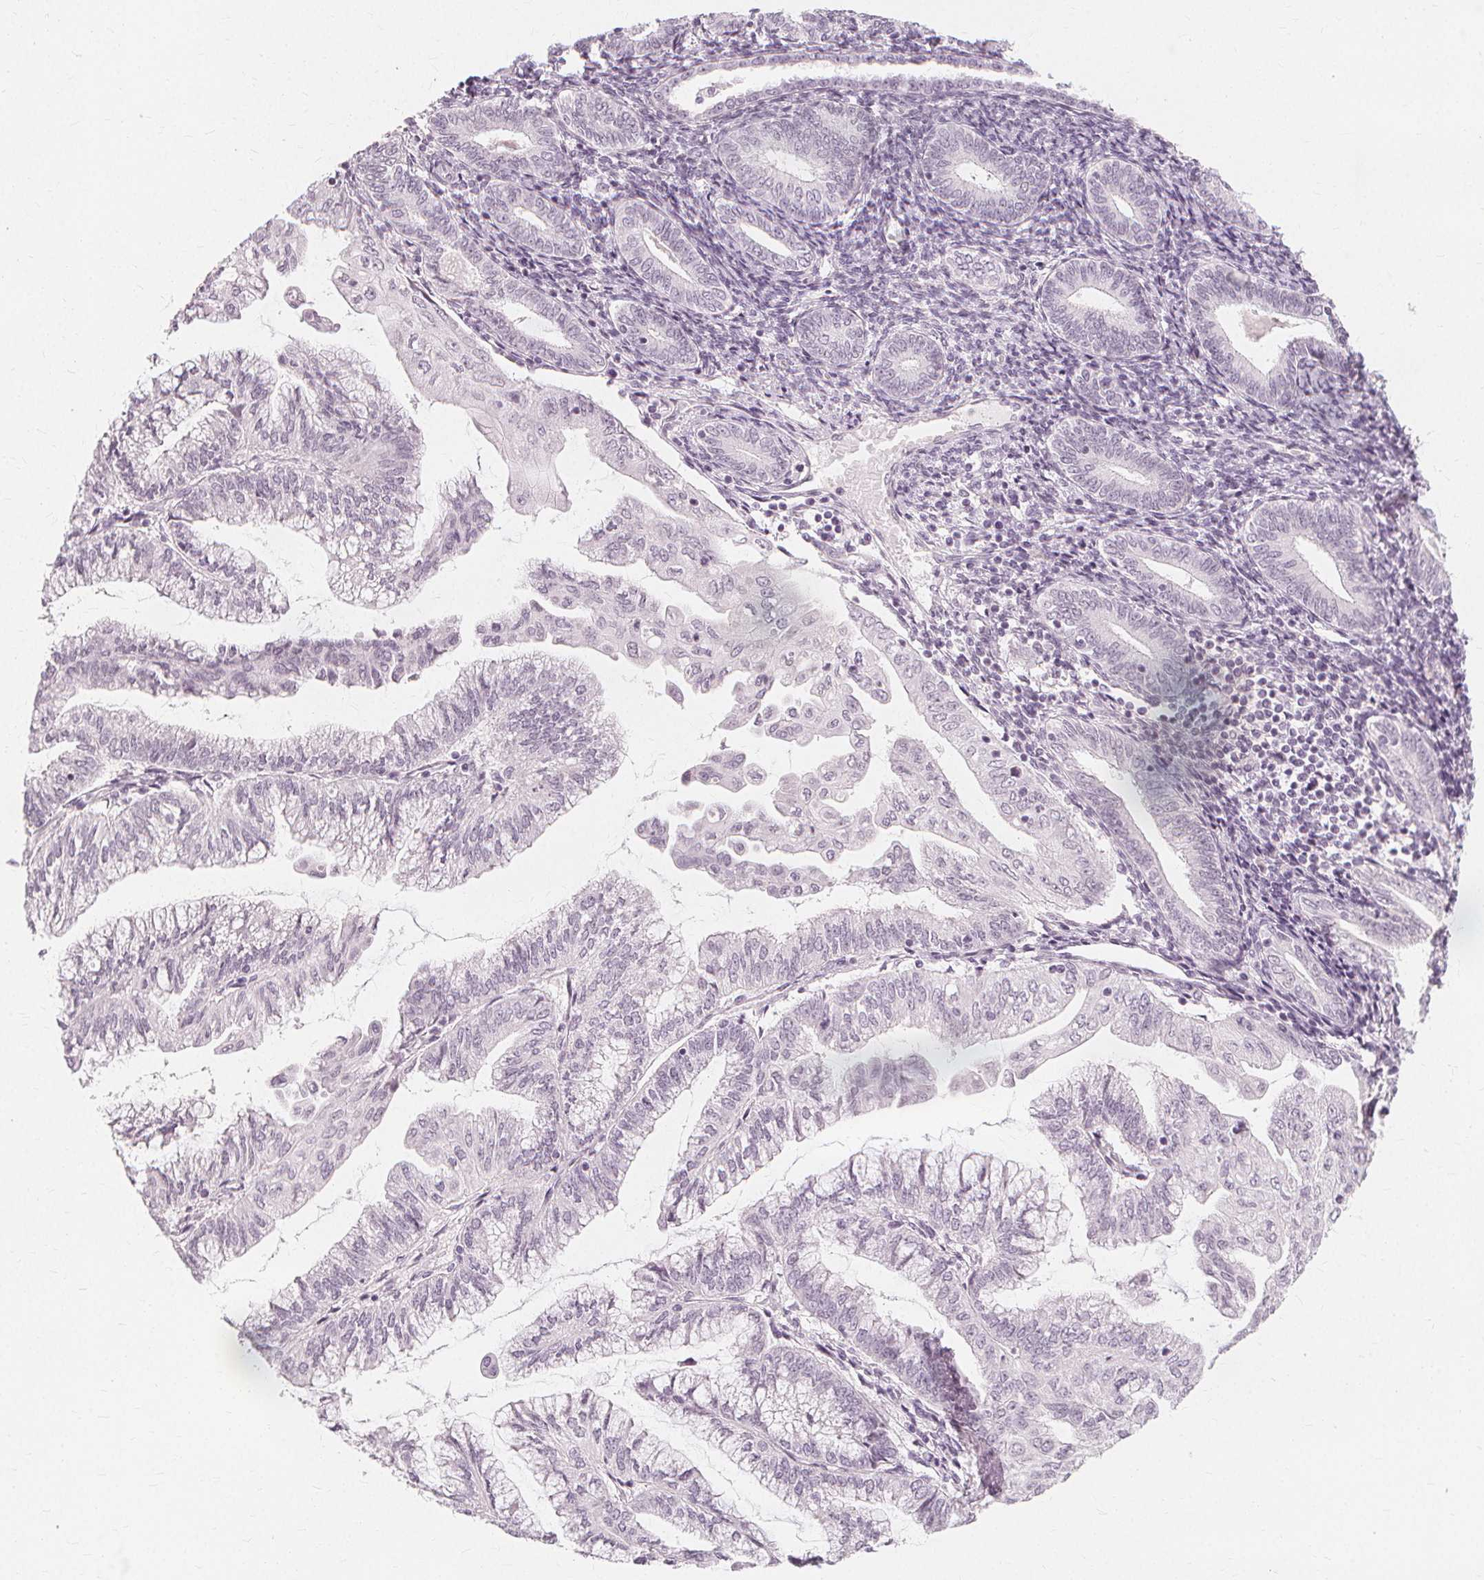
{"staining": {"intensity": "negative", "quantity": "none", "location": "none"}, "tissue": "endometrial cancer", "cell_type": "Tumor cells", "image_type": "cancer", "snomed": [{"axis": "morphology", "description": "Adenocarcinoma, NOS"}, {"axis": "topography", "description": "Endometrium"}], "caption": "Tumor cells are negative for brown protein staining in endometrial cancer.", "gene": "NXPE1", "patient": {"sex": "female", "age": 55}}